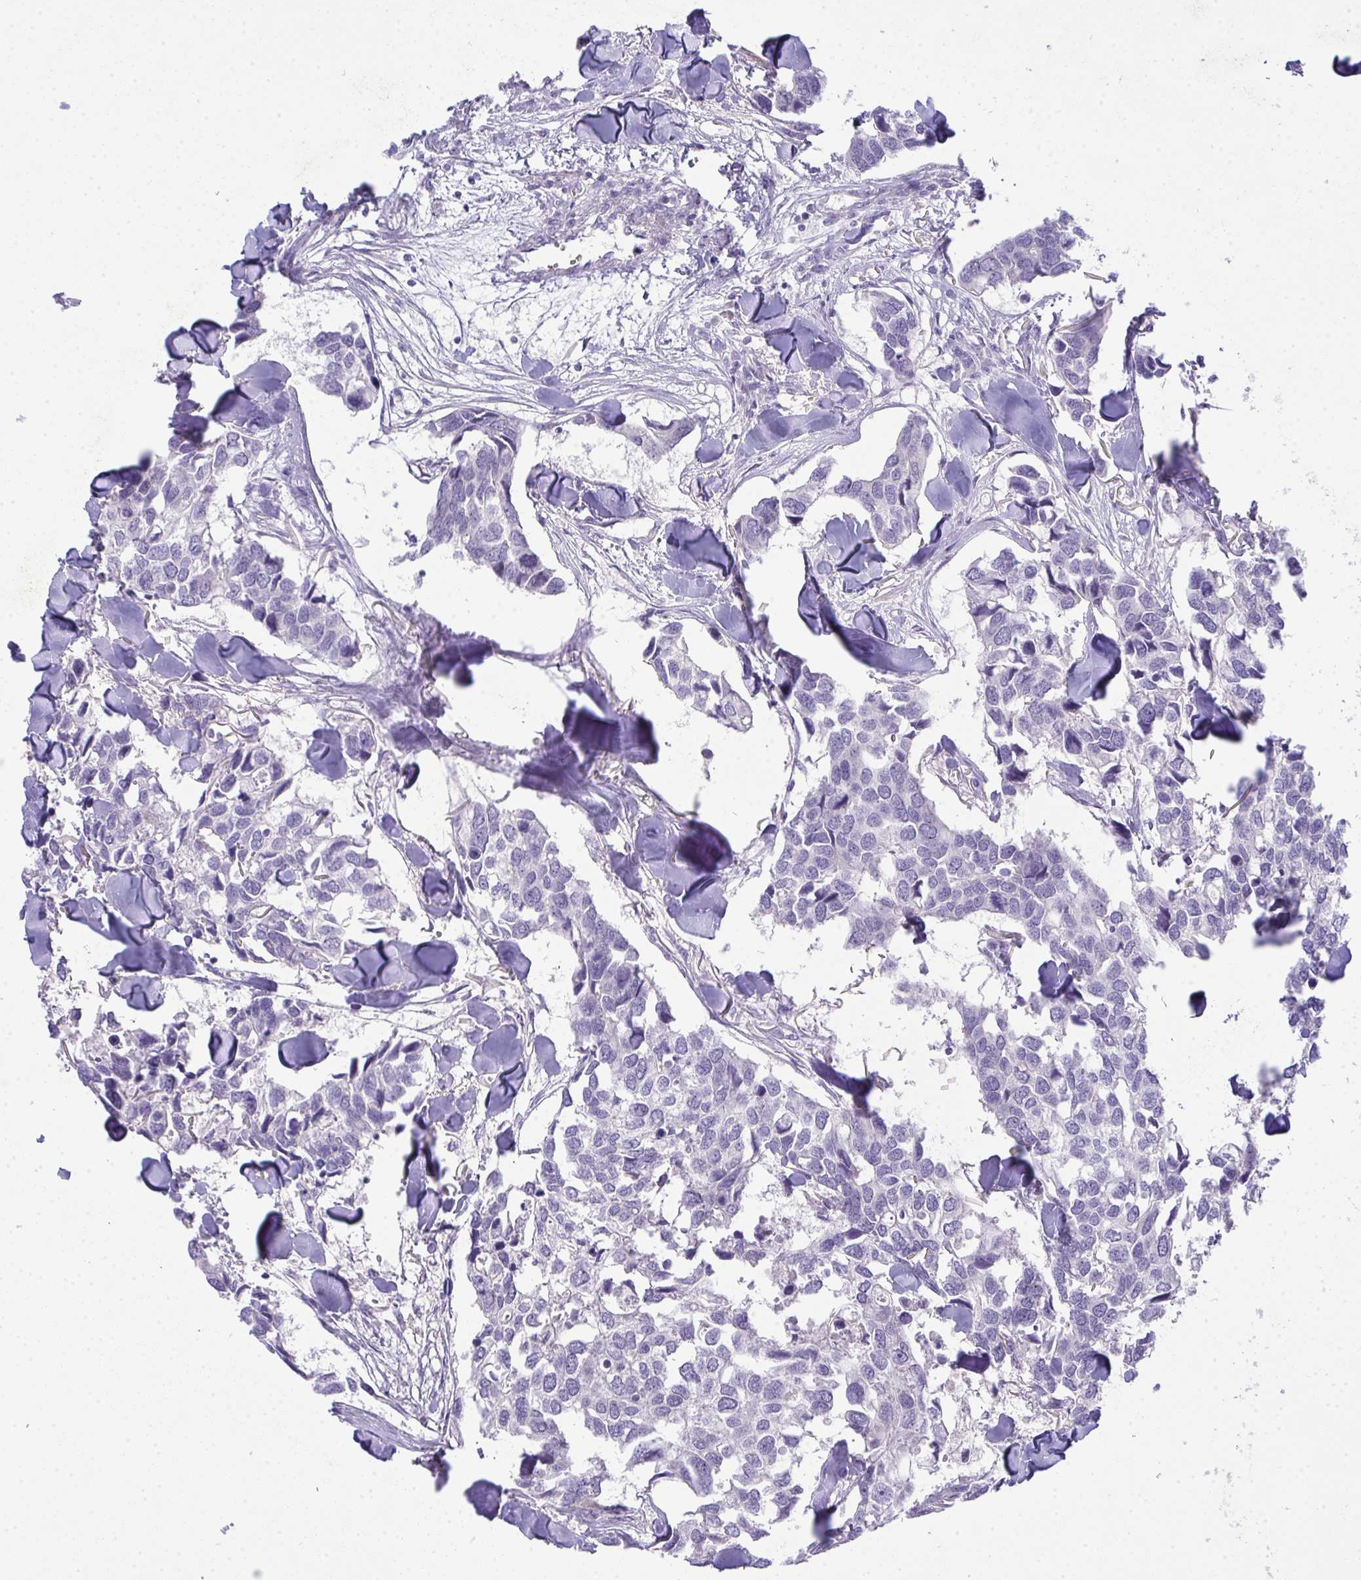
{"staining": {"intensity": "negative", "quantity": "none", "location": "none"}, "tissue": "breast cancer", "cell_type": "Tumor cells", "image_type": "cancer", "snomed": [{"axis": "morphology", "description": "Duct carcinoma"}, {"axis": "topography", "description": "Breast"}], "caption": "Photomicrograph shows no protein staining in tumor cells of breast cancer tissue.", "gene": "SPTB", "patient": {"sex": "female", "age": 83}}